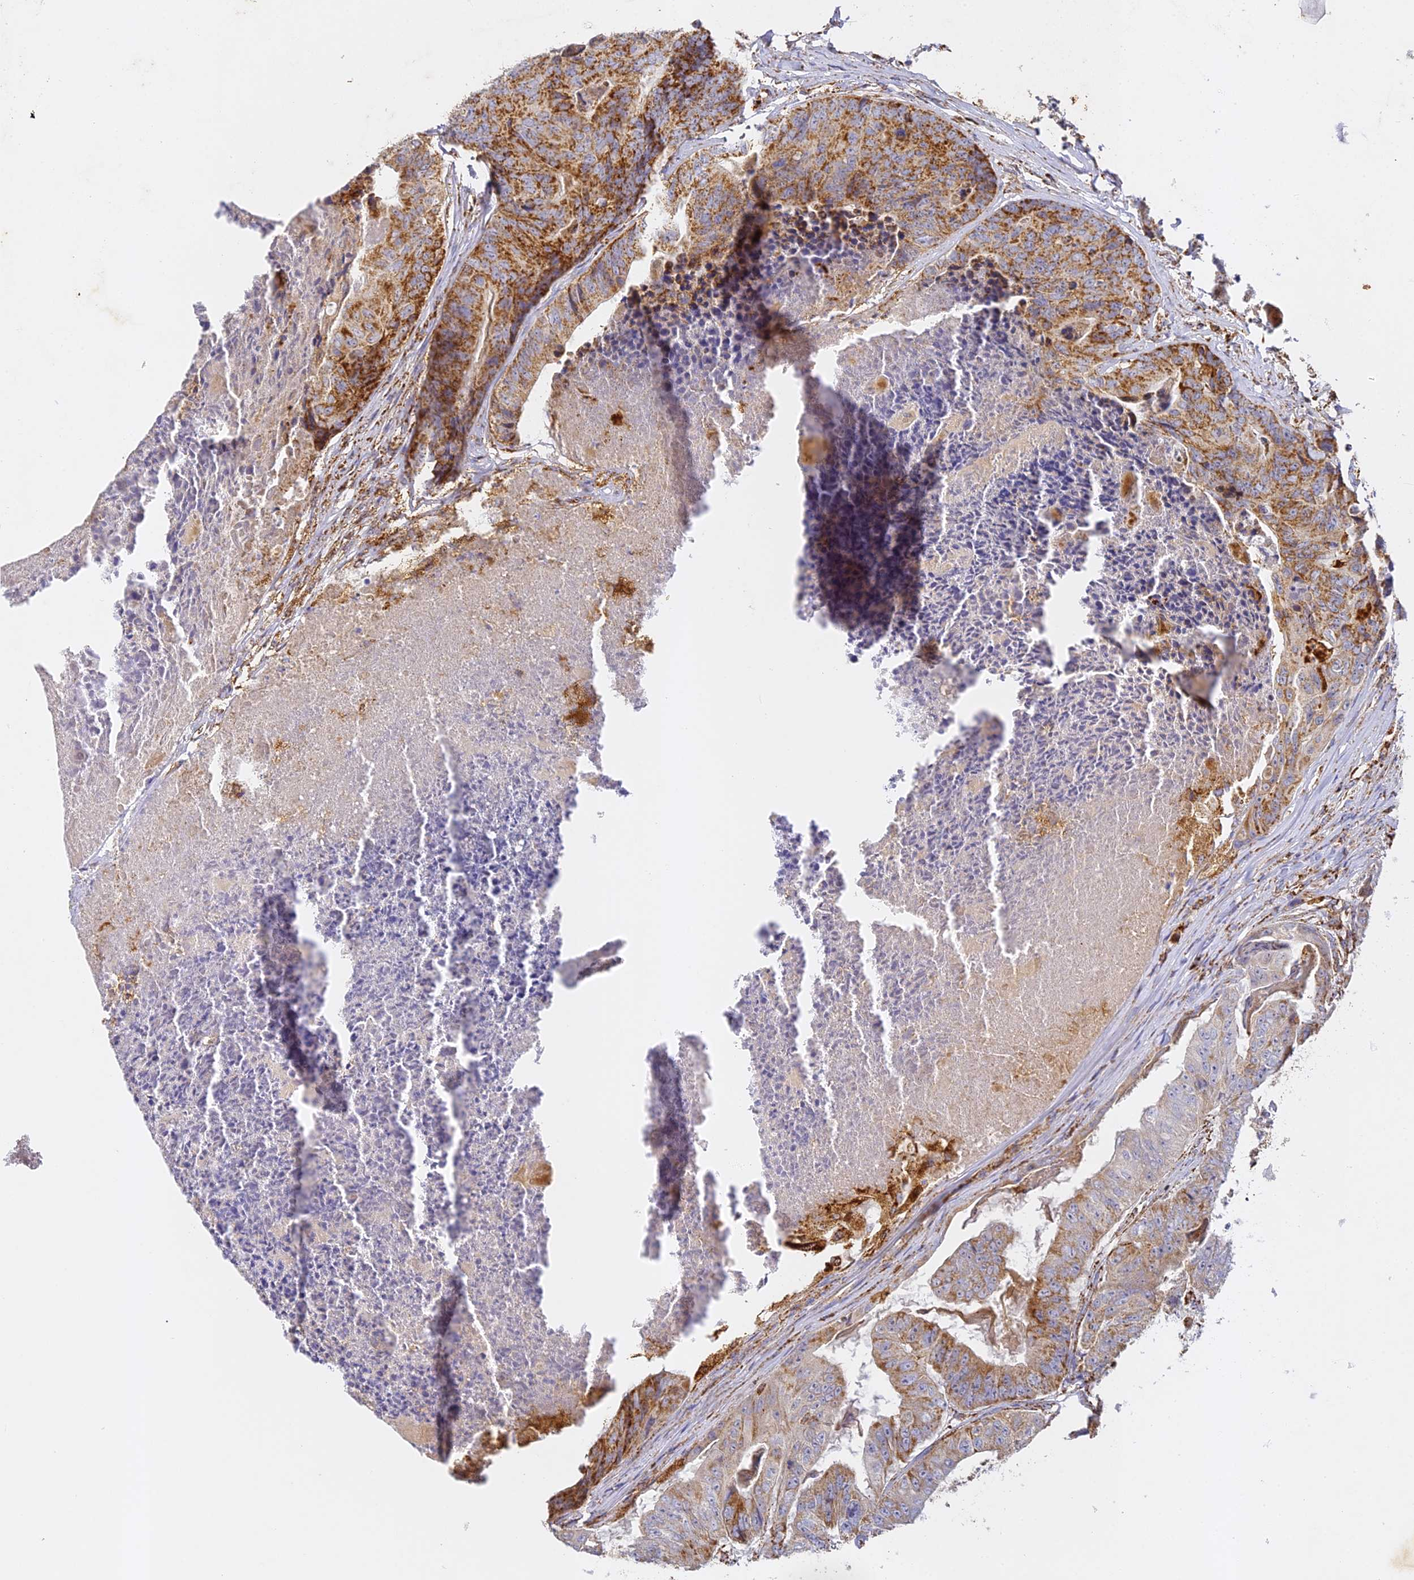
{"staining": {"intensity": "strong", "quantity": ">75%", "location": "cytoplasmic/membranous"}, "tissue": "colorectal cancer", "cell_type": "Tumor cells", "image_type": "cancer", "snomed": [{"axis": "morphology", "description": "Adenocarcinoma, NOS"}, {"axis": "topography", "description": "Colon"}], "caption": "Immunohistochemical staining of colorectal adenocarcinoma shows high levels of strong cytoplasmic/membranous protein expression in about >75% of tumor cells. Using DAB (brown) and hematoxylin (blue) stains, captured at high magnification using brightfield microscopy.", "gene": "DONSON", "patient": {"sex": "female", "age": 67}}